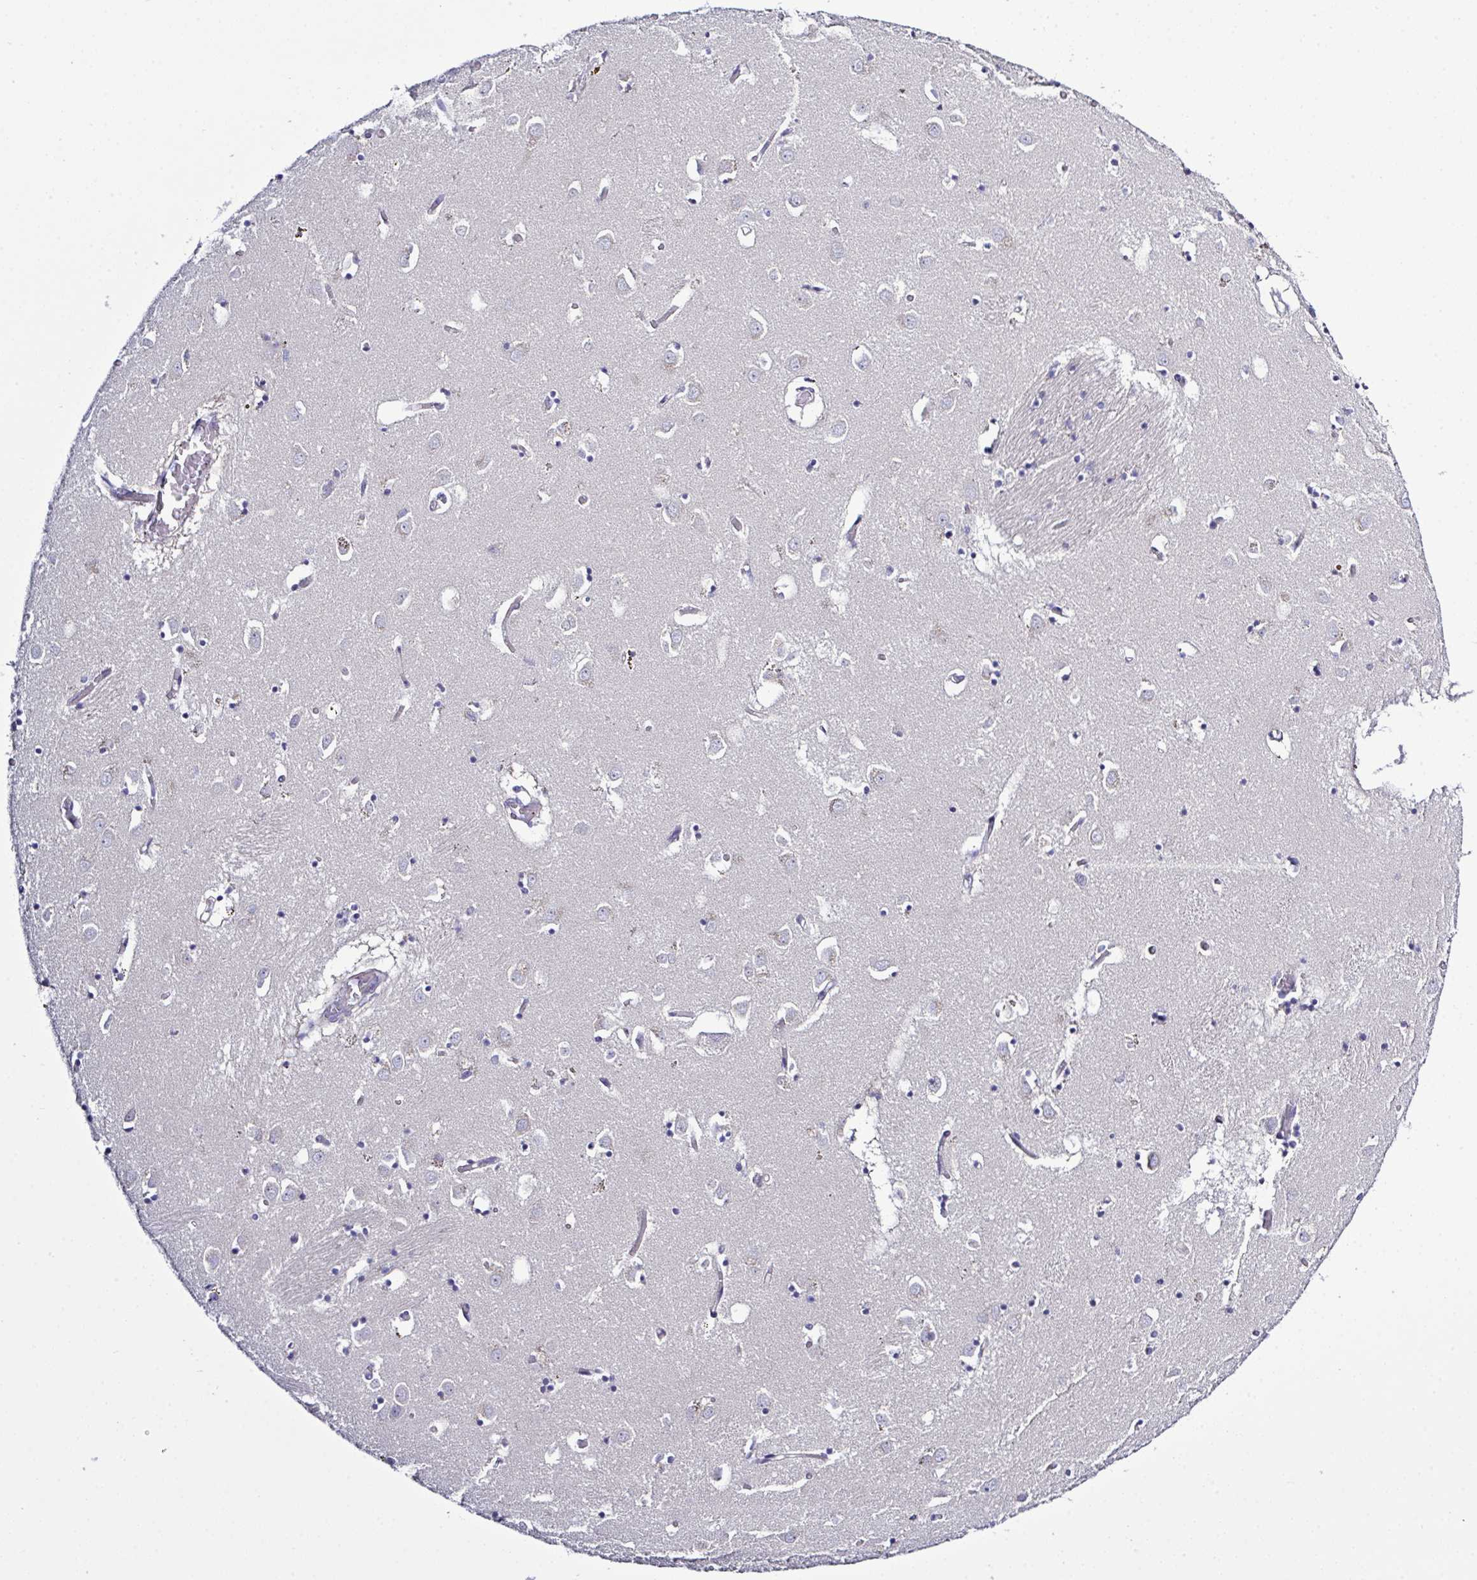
{"staining": {"intensity": "negative", "quantity": "none", "location": "none"}, "tissue": "caudate", "cell_type": "Glial cells", "image_type": "normal", "snomed": [{"axis": "morphology", "description": "Normal tissue, NOS"}, {"axis": "topography", "description": "Lateral ventricle wall"}], "caption": "Immunohistochemistry image of benign human caudate stained for a protein (brown), which shows no positivity in glial cells.", "gene": "MED11", "patient": {"sex": "male", "age": 70}}